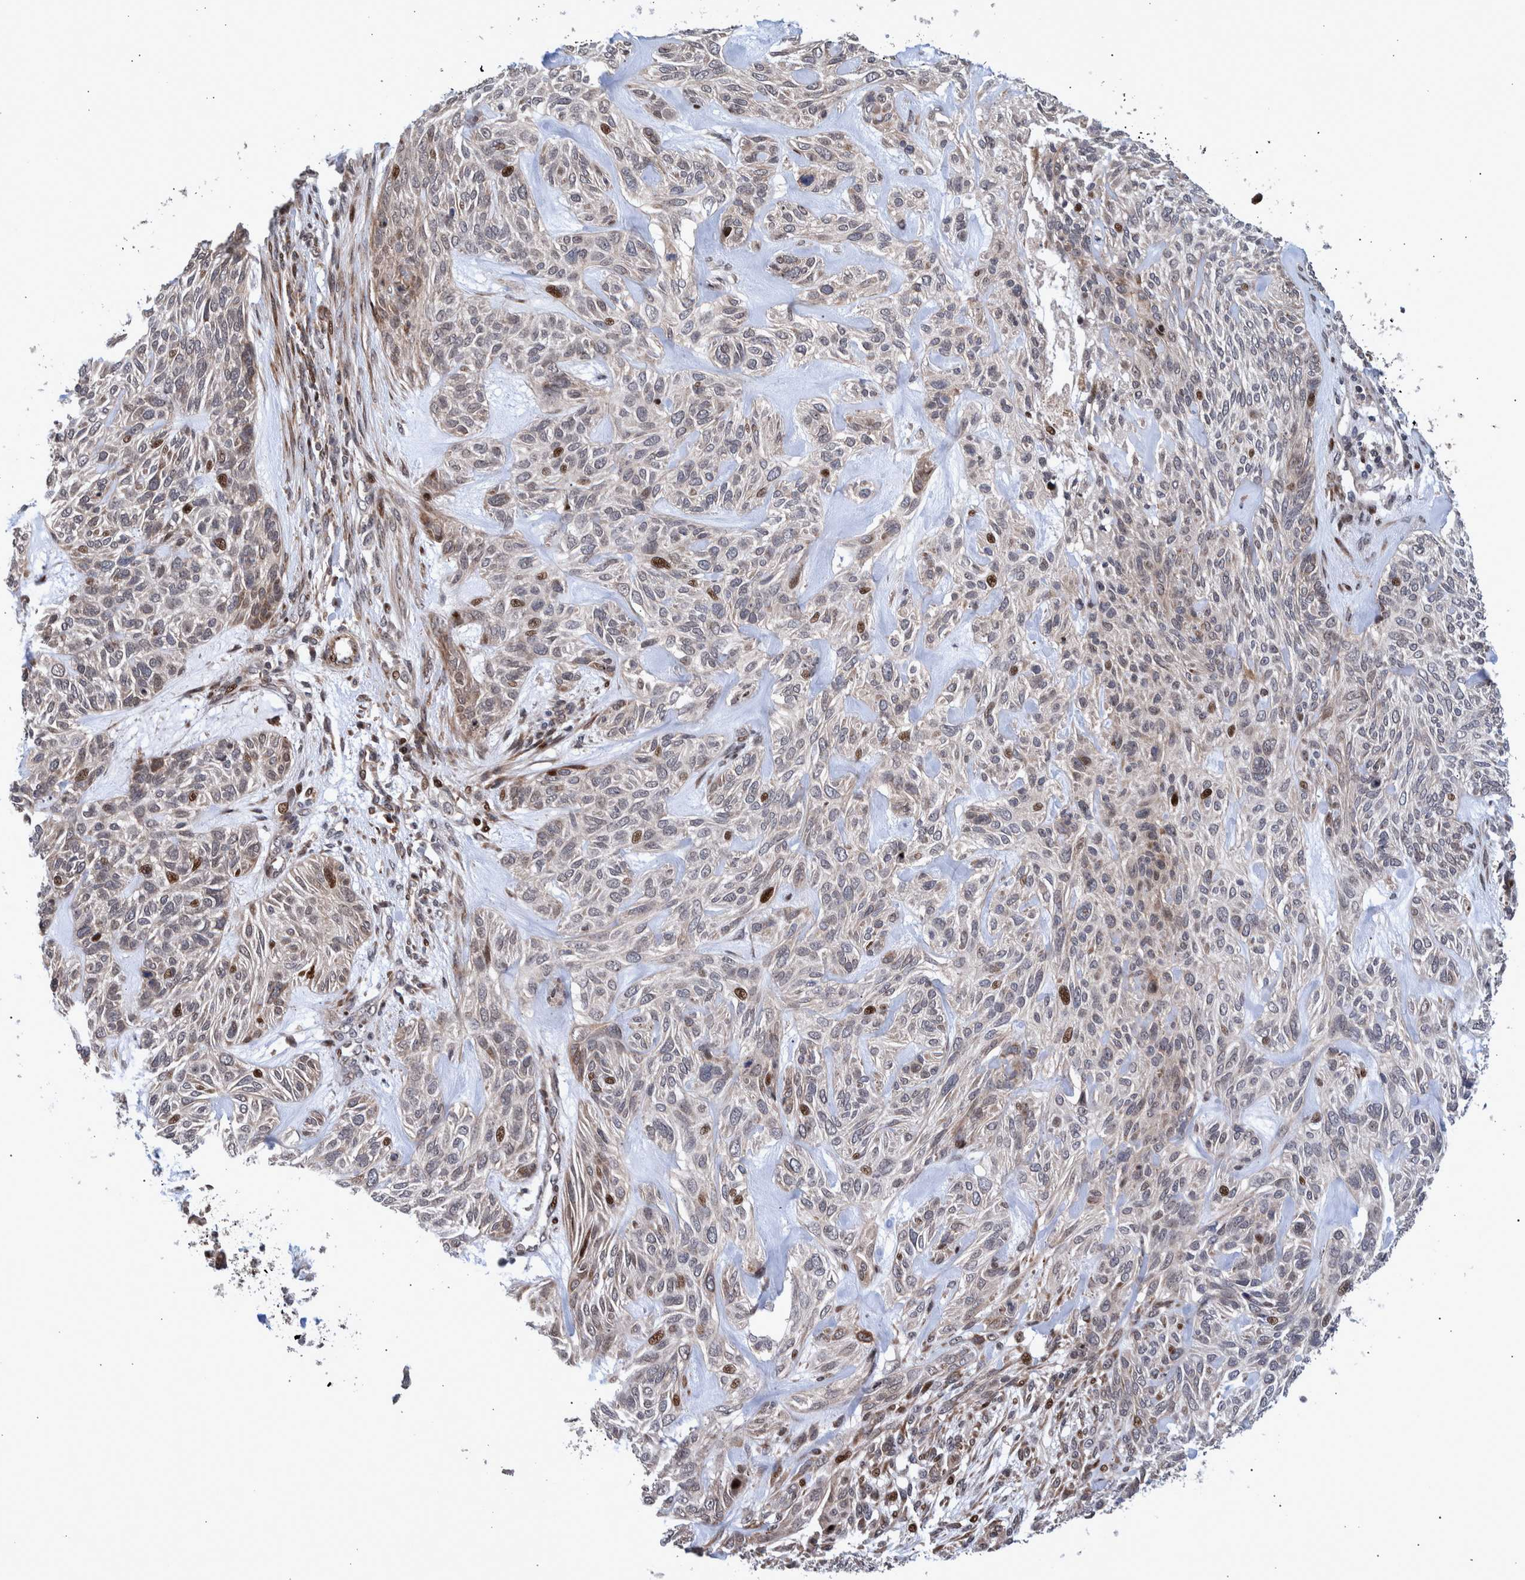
{"staining": {"intensity": "moderate", "quantity": "<25%", "location": "nuclear"}, "tissue": "skin cancer", "cell_type": "Tumor cells", "image_type": "cancer", "snomed": [{"axis": "morphology", "description": "Basal cell carcinoma"}, {"axis": "topography", "description": "Skin"}], "caption": "Skin basal cell carcinoma was stained to show a protein in brown. There is low levels of moderate nuclear staining in about <25% of tumor cells. The protein of interest is shown in brown color, while the nuclei are stained blue.", "gene": "SHISA6", "patient": {"sex": "male", "age": 55}}